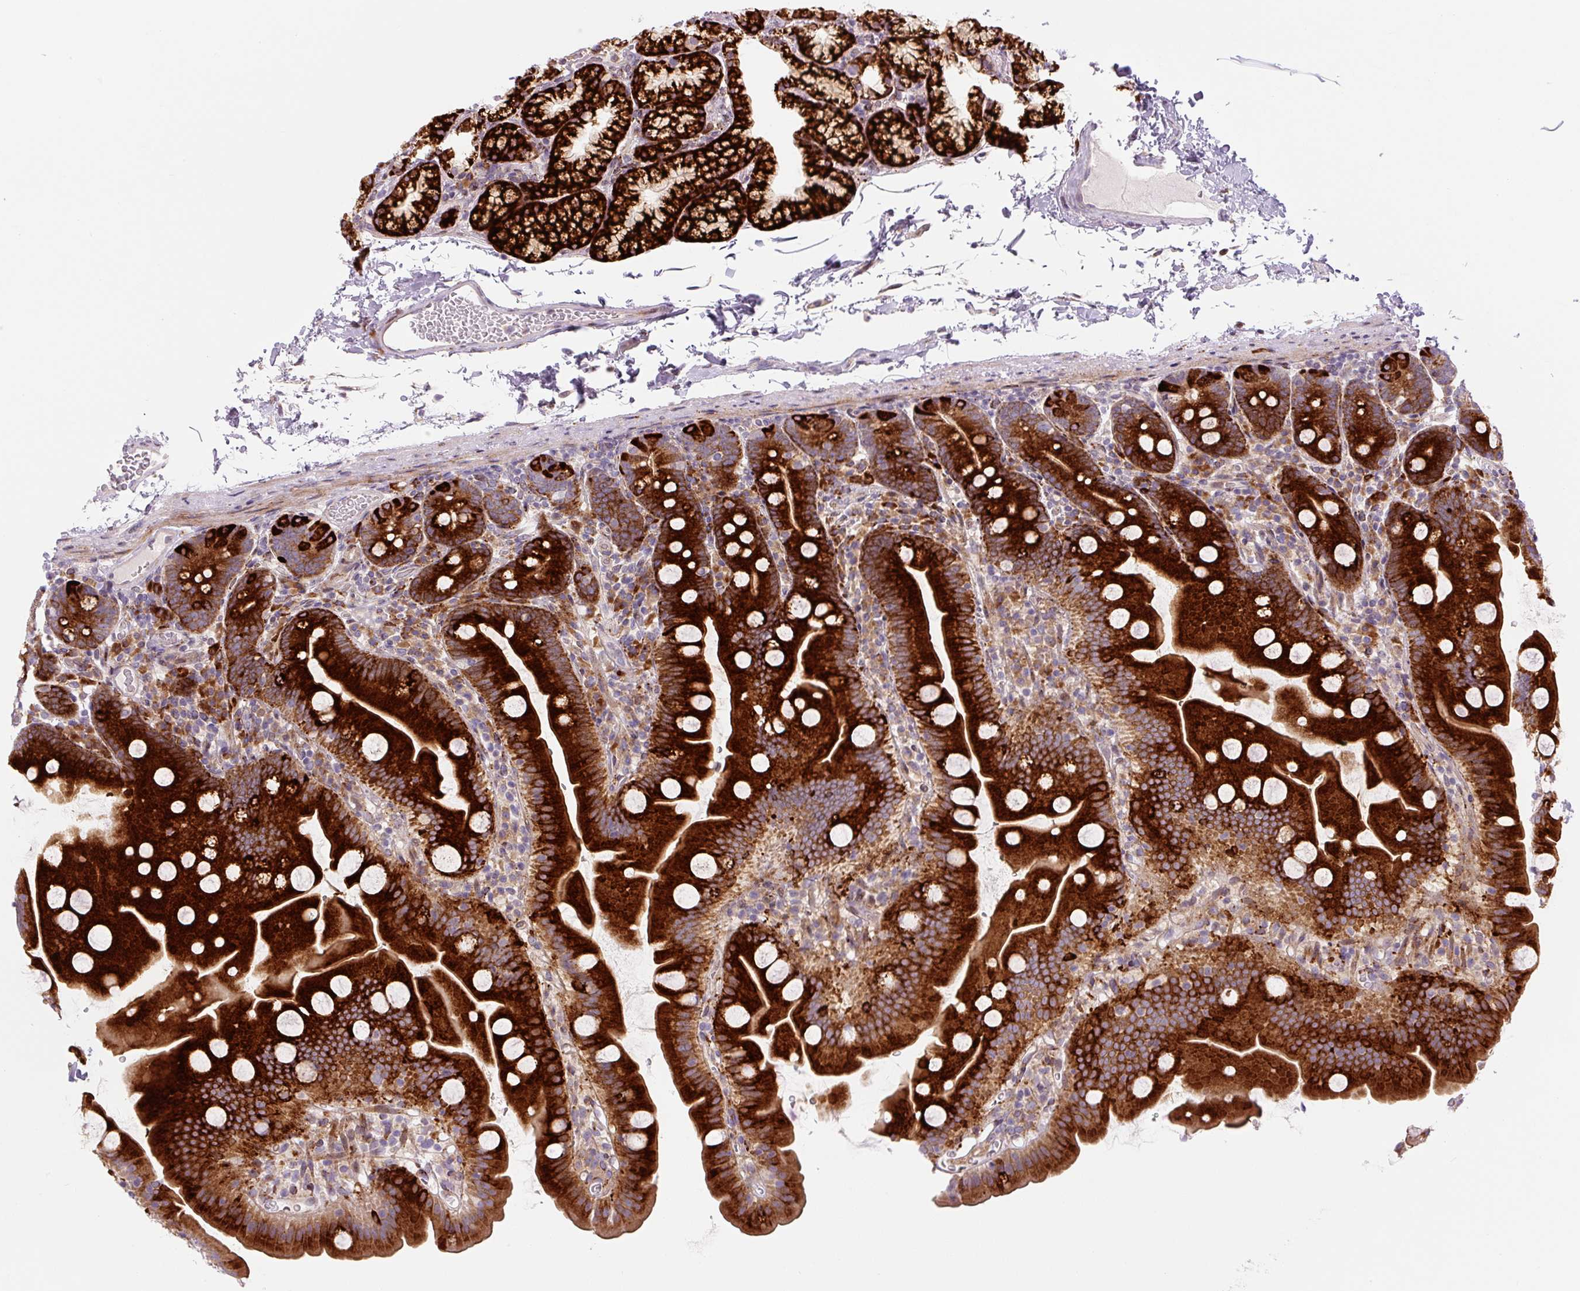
{"staining": {"intensity": "strong", "quantity": ">75%", "location": "cytoplasmic/membranous"}, "tissue": "small intestine", "cell_type": "Glandular cells", "image_type": "normal", "snomed": [{"axis": "morphology", "description": "Normal tissue, NOS"}, {"axis": "topography", "description": "Small intestine"}], "caption": "The histopathology image demonstrates staining of normal small intestine, revealing strong cytoplasmic/membranous protein positivity (brown color) within glandular cells. (Stains: DAB (3,3'-diaminobenzidine) in brown, nuclei in blue, Microscopy: brightfield microscopy at high magnification).", "gene": "DISP3", "patient": {"sex": "female", "age": 68}}